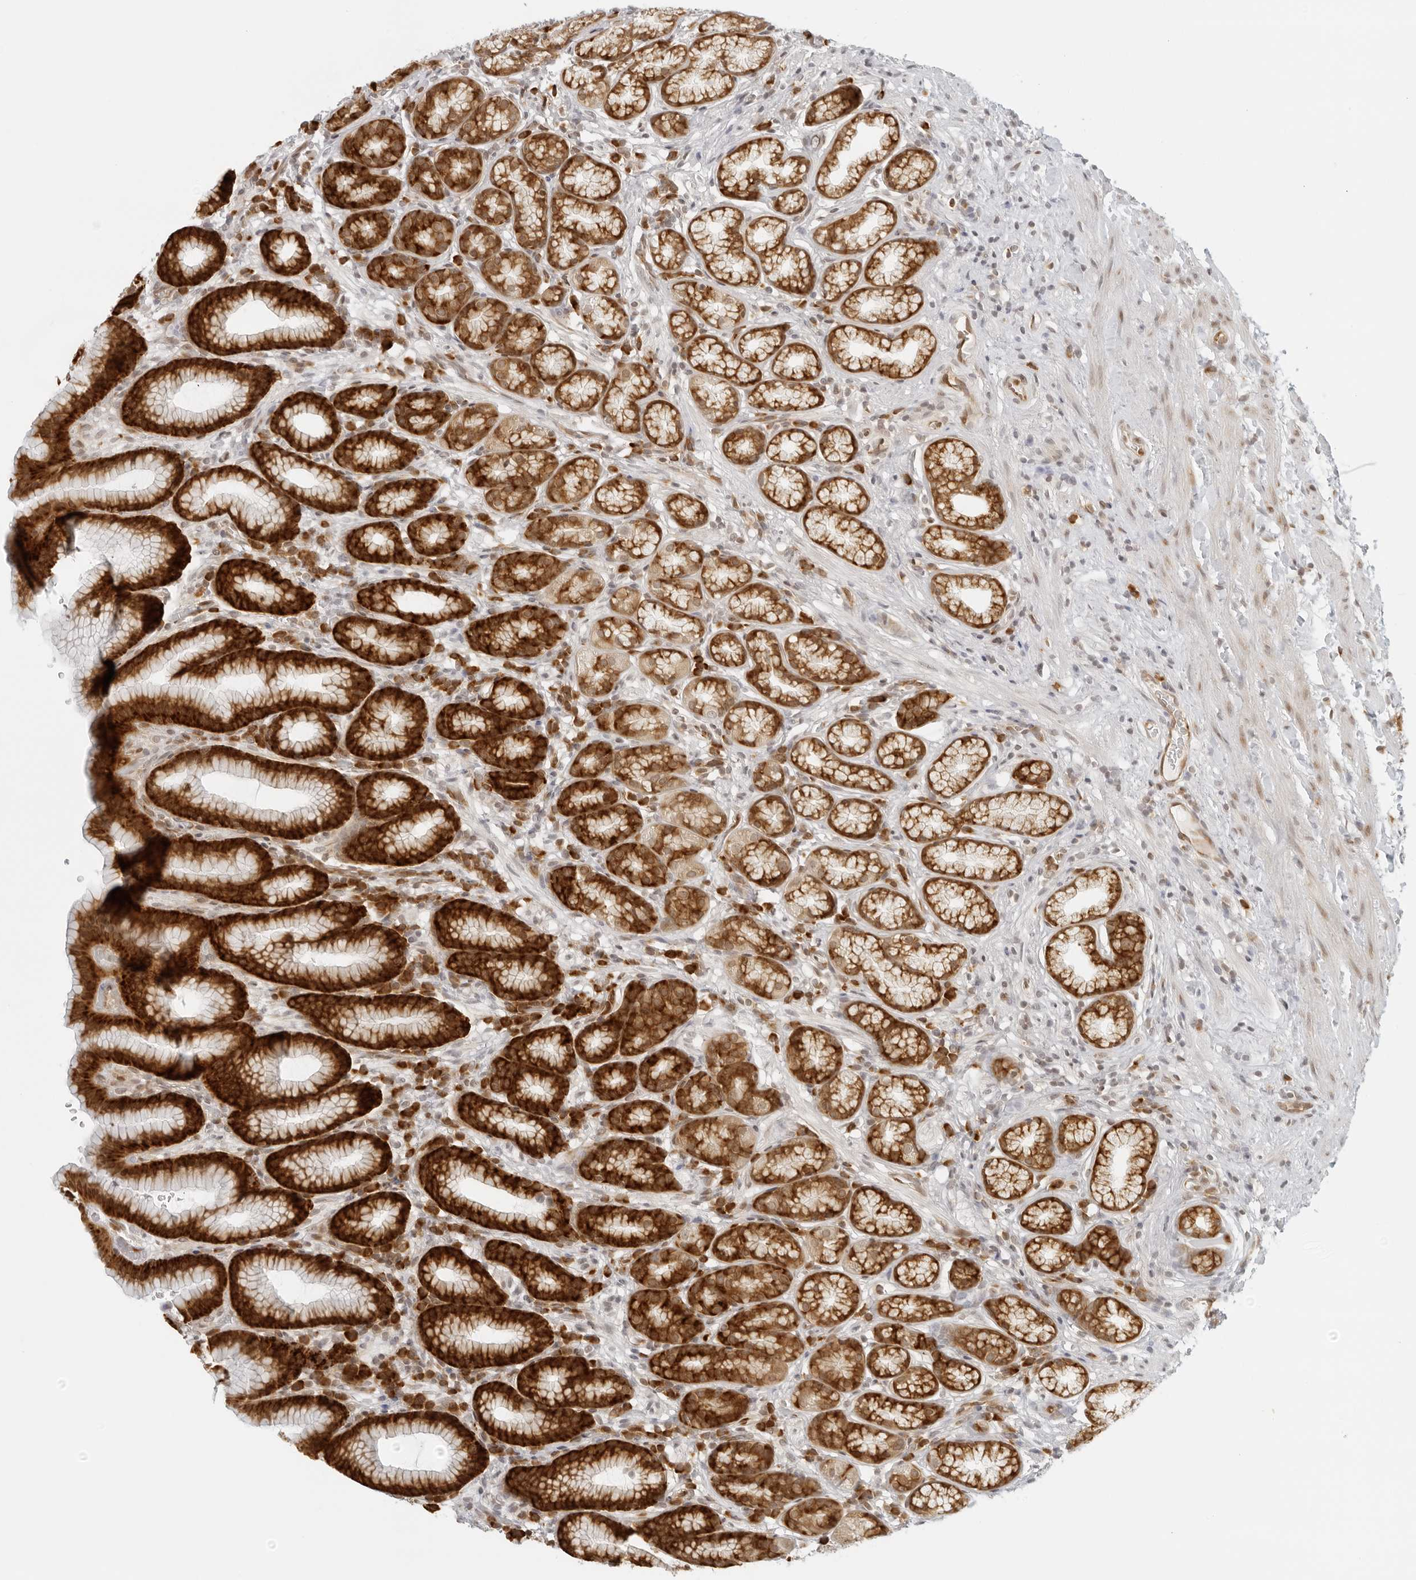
{"staining": {"intensity": "strong", "quantity": ">75%", "location": "cytoplasmic/membranous"}, "tissue": "stomach", "cell_type": "Glandular cells", "image_type": "normal", "snomed": [{"axis": "morphology", "description": "Normal tissue, NOS"}, {"axis": "topography", "description": "Stomach"}], "caption": "IHC histopathology image of unremarkable human stomach stained for a protein (brown), which displays high levels of strong cytoplasmic/membranous expression in approximately >75% of glandular cells.", "gene": "EIF4G1", "patient": {"sex": "male", "age": 42}}